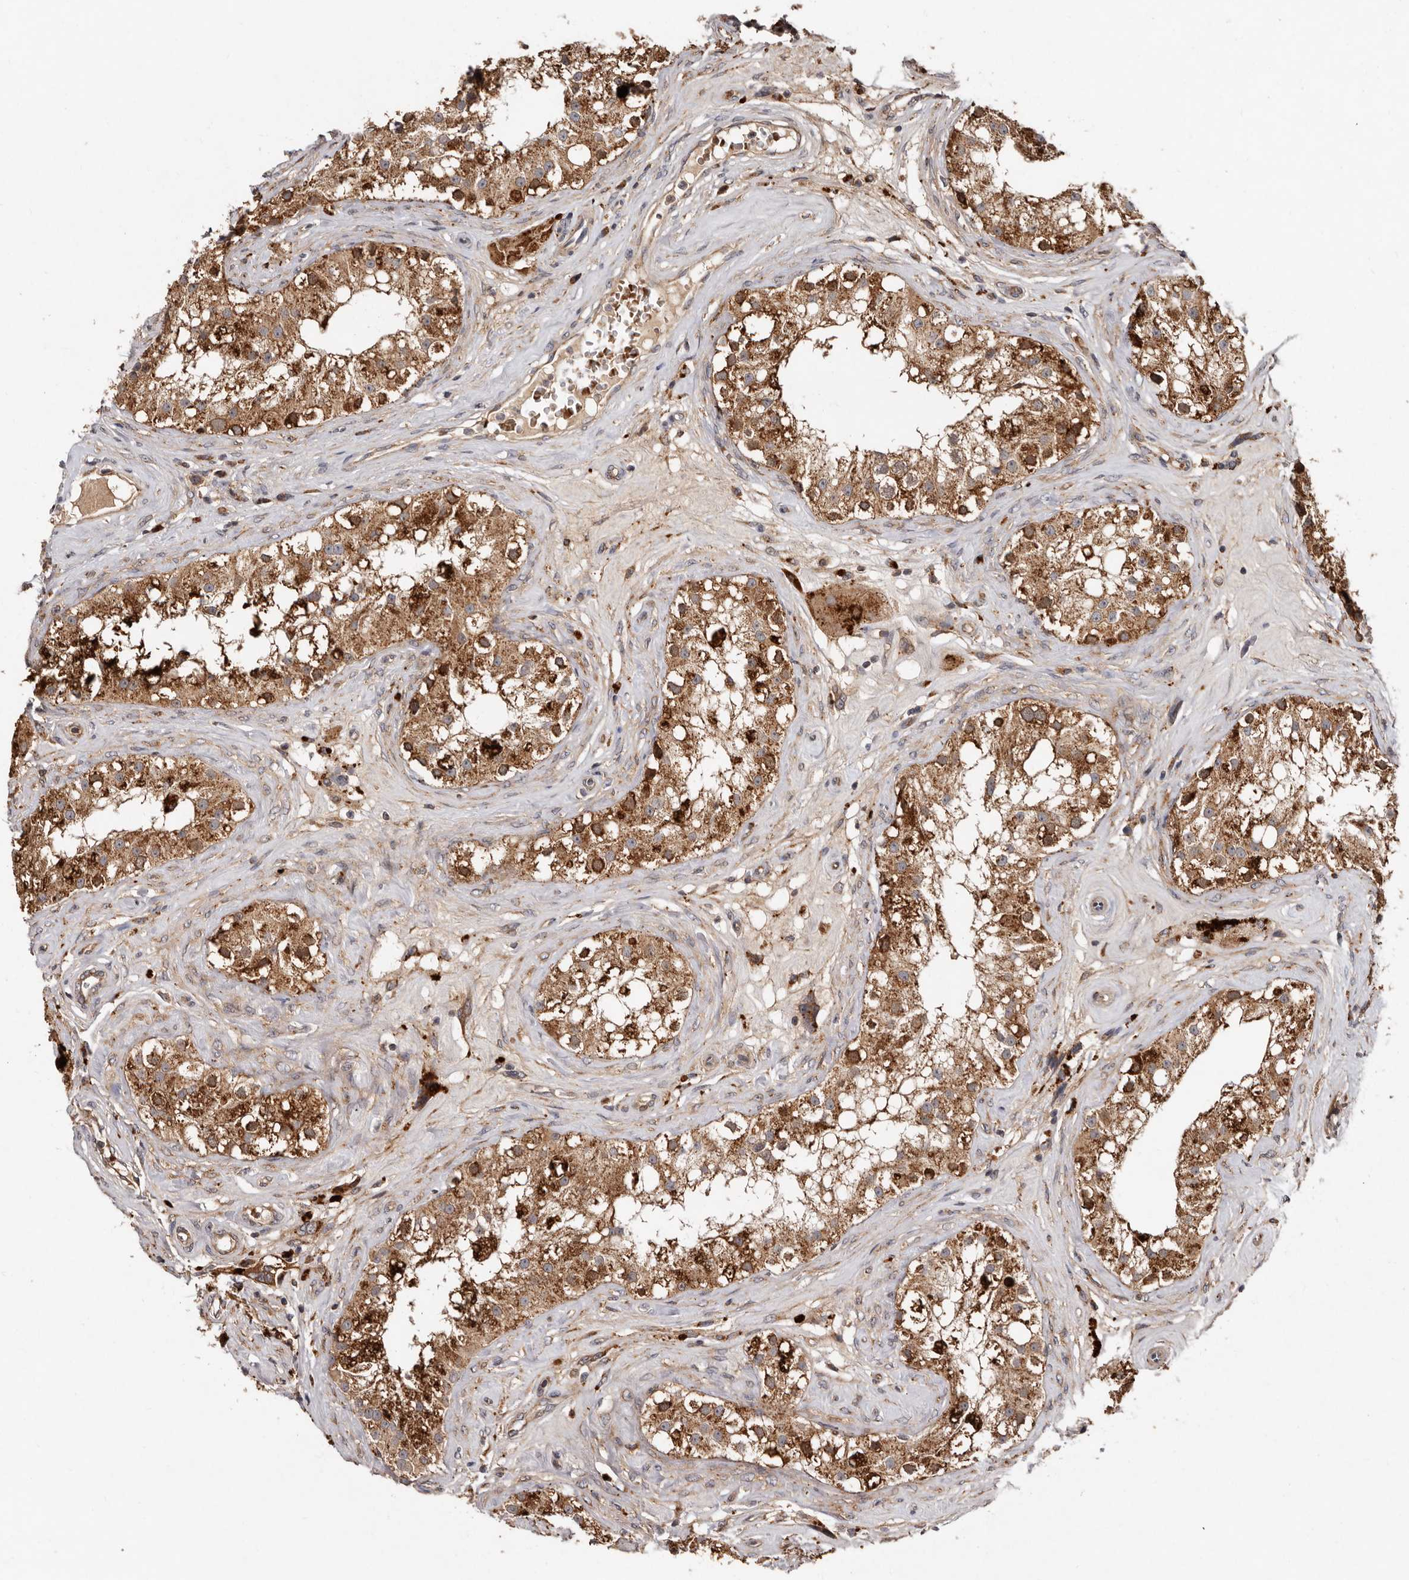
{"staining": {"intensity": "moderate", "quantity": ">75%", "location": "cytoplasmic/membranous"}, "tissue": "testis", "cell_type": "Cells in seminiferous ducts", "image_type": "normal", "snomed": [{"axis": "morphology", "description": "Normal tissue, NOS"}, {"axis": "topography", "description": "Testis"}], "caption": "Benign testis was stained to show a protein in brown. There is medium levels of moderate cytoplasmic/membranous expression in about >75% of cells in seminiferous ducts. The protein of interest is stained brown, and the nuclei are stained in blue (DAB (3,3'-diaminobenzidine) IHC with brightfield microscopy, high magnification).", "gene": "GOT1L1", "patient": {"sex": "male", "age": 84}}